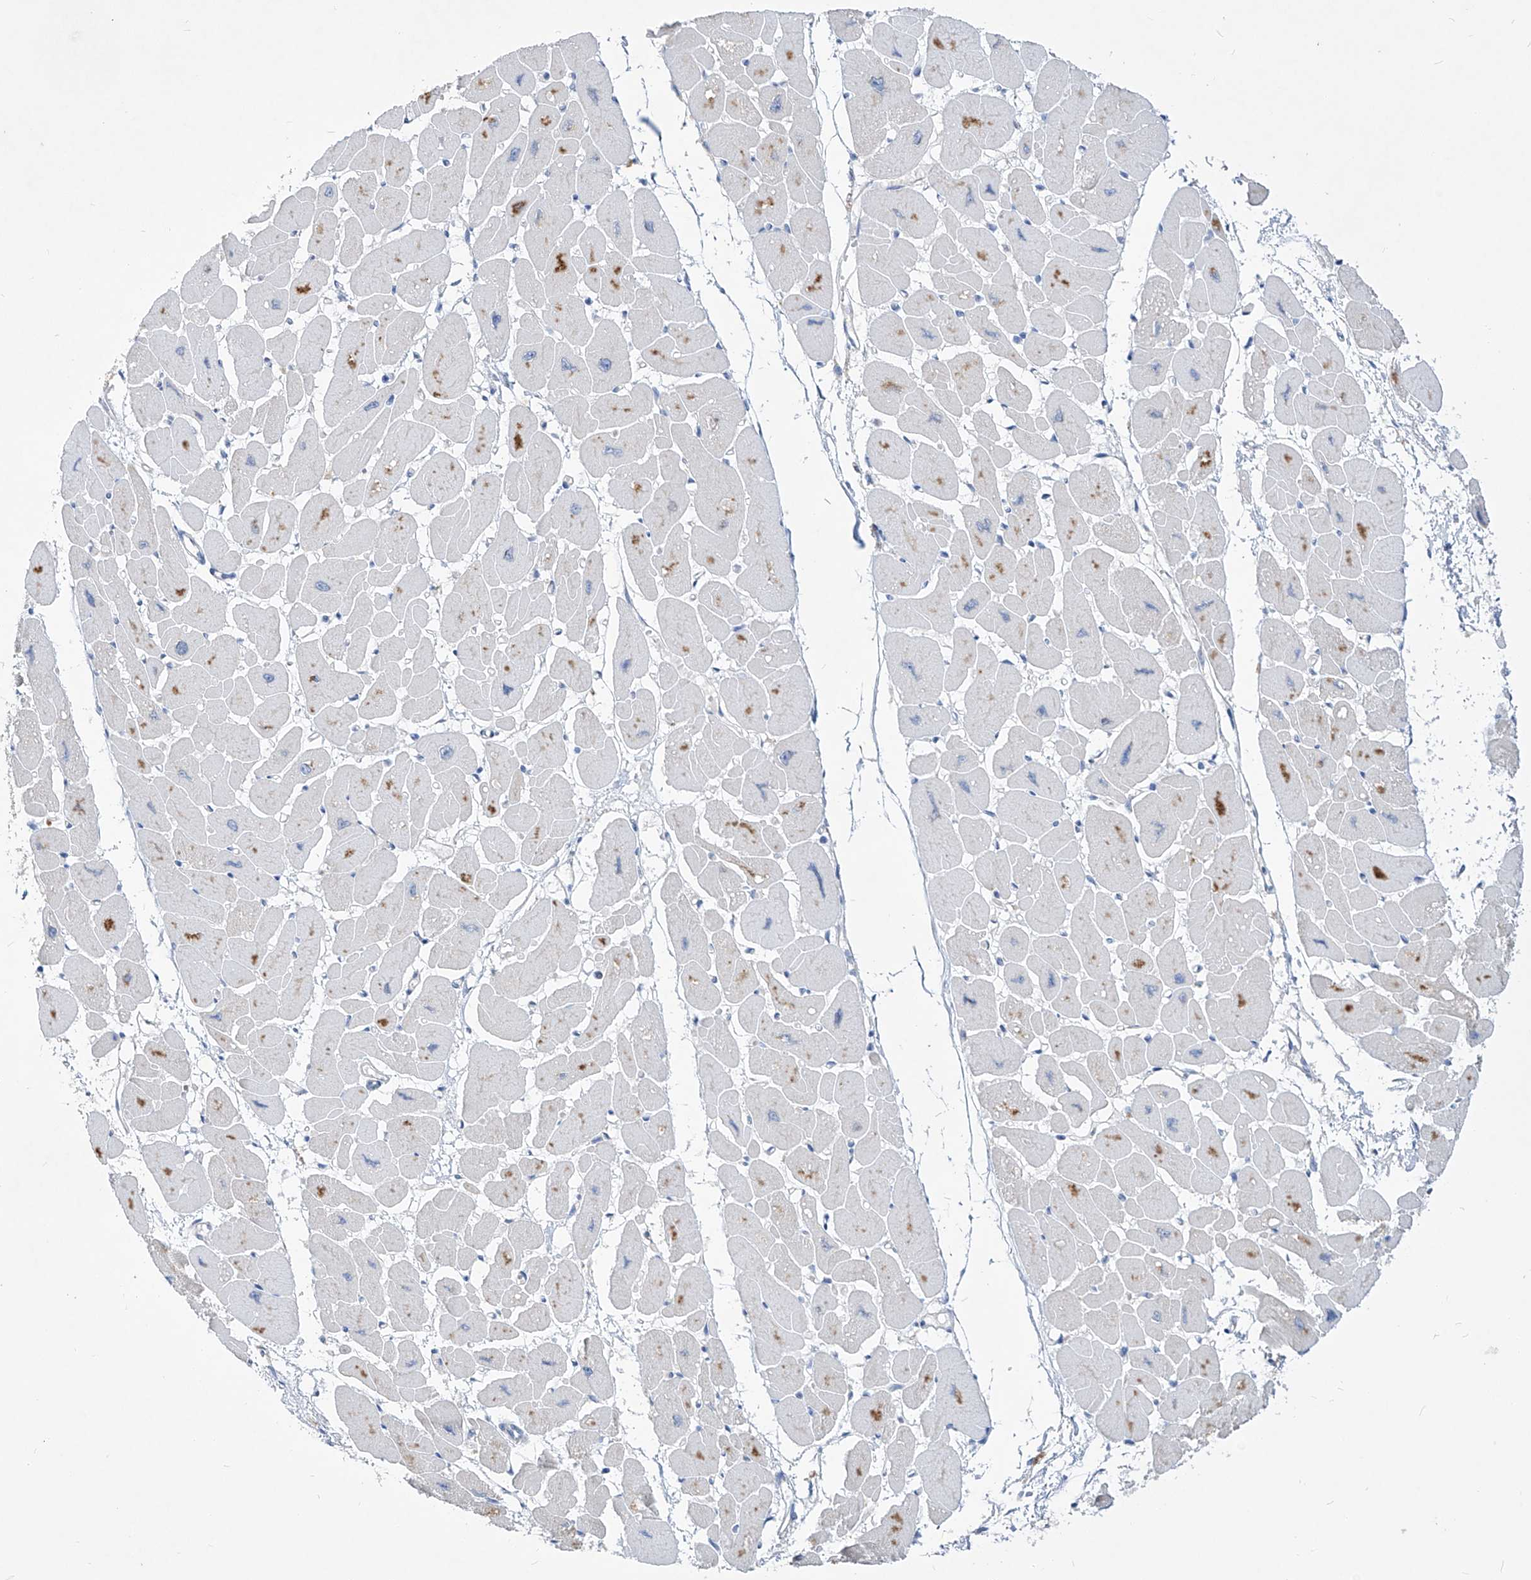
{"staining": {"intensity": "weak", "quantity": "25%-75%", "location": "cytoplasmic/membranous"}, "tissue": "heart muscle", "cell_type": "Cardiomyocytes", "image_type": "normal", "snomed": [{"axis": "morphology", "description": "Normal tissue, NOS"}, {"axis": "topography", "description": "Heart"}], "caption": "Immunohistochemistry image of benign human heart muscle stained for a protein (brown), which demonstrates low levels of weak cytoplasmic/membranous positivity in approximately 25%-75% of cardiomyocytes.", "gene": "UFL1", "patient": {"sex": "female", "age": 54}}